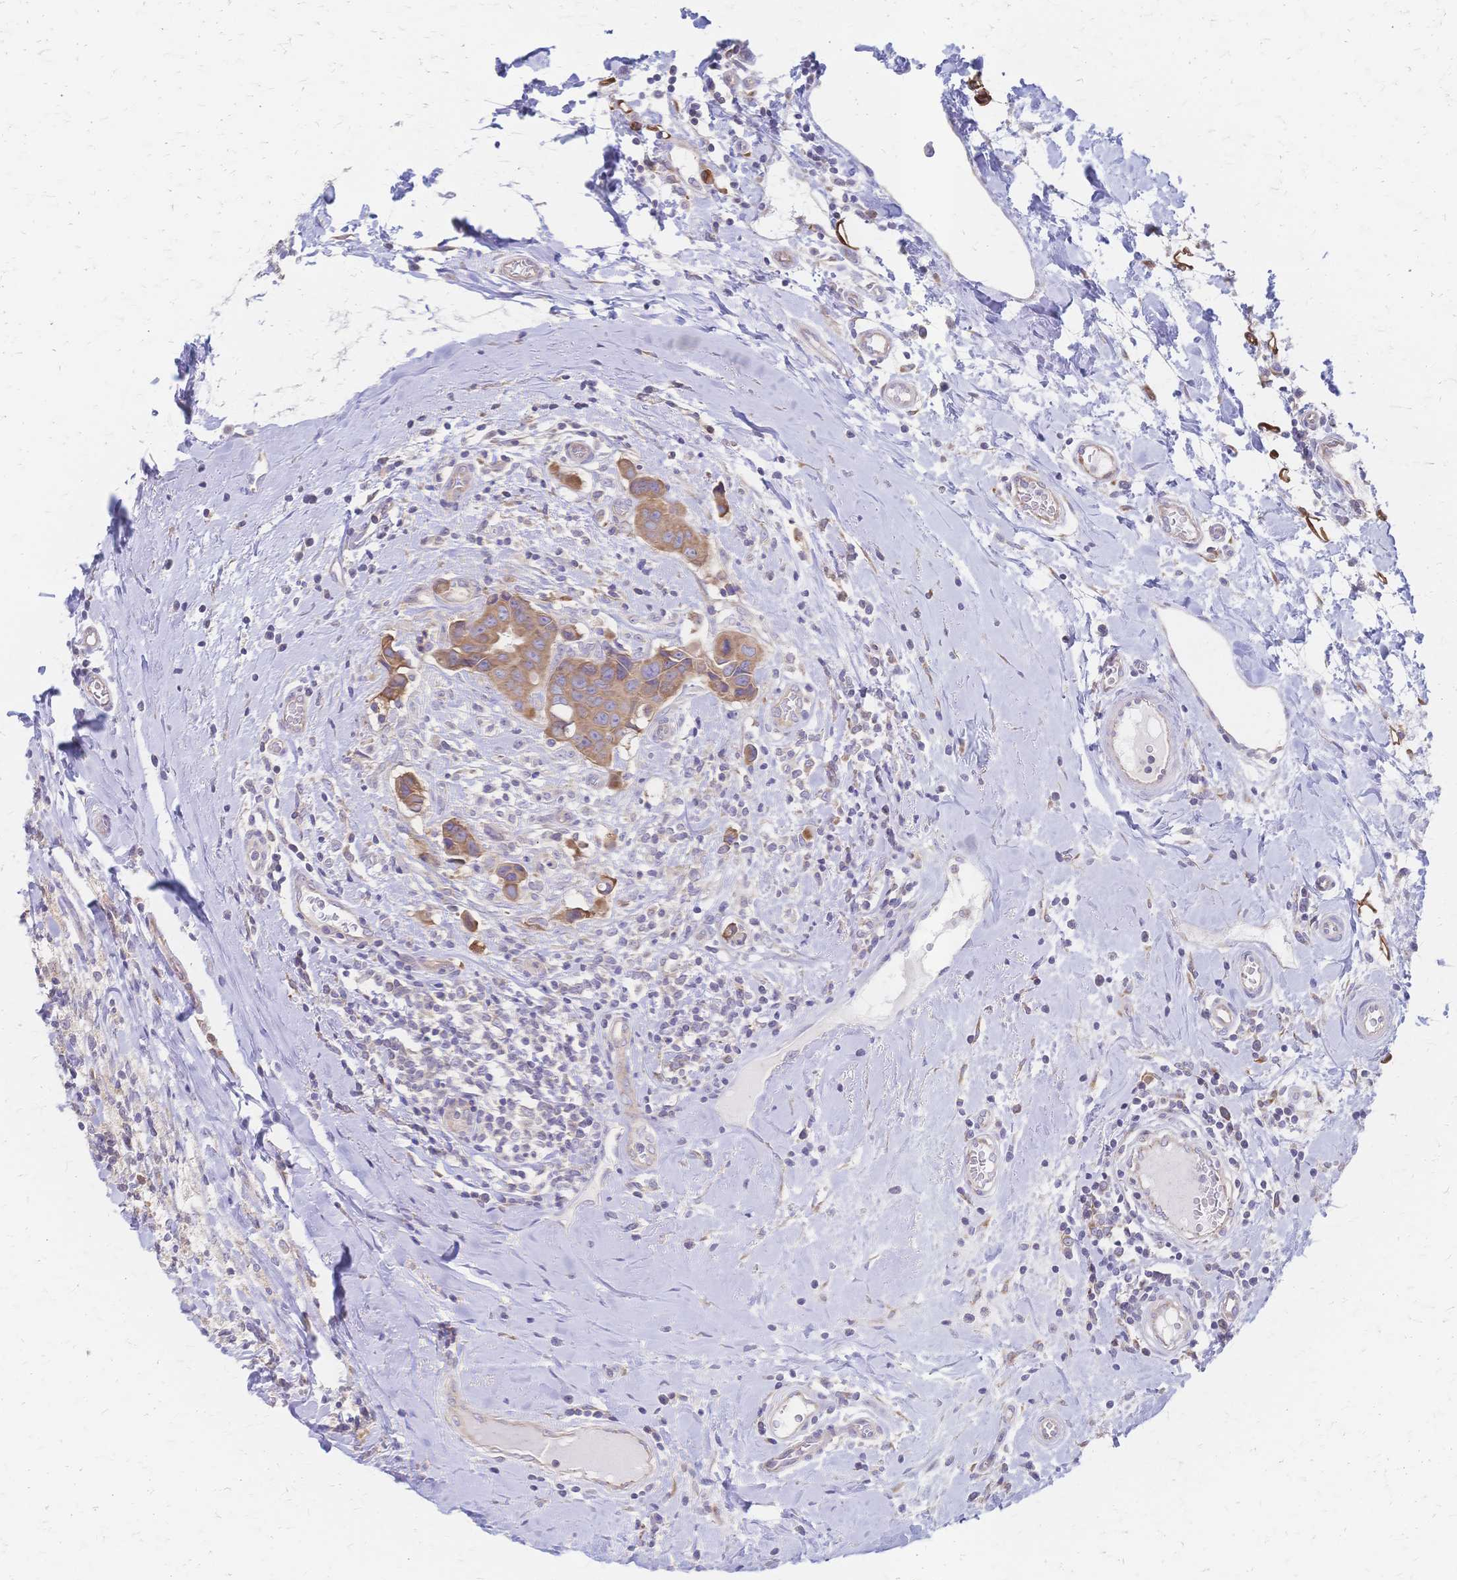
{"staining": {"intensity": "moderate", "quantity": ">75%", "location": "cytoplasmic/membranous"}, "tissue": "breast cancer", "cell_type": "Tumor cells", "image_type": "cancer", "snomed": [{"axis": "morphology", "description": "Duct carcinoma"}, {"axis": "topography", "description": "Breast"}], "caption": "Moderate cytoplasmic/membranous positivity is seen in approximately >75% of tumor cells in breast cancer.", "gene": "CYB5A", "patient": {"sex": "female", "age": 24}}